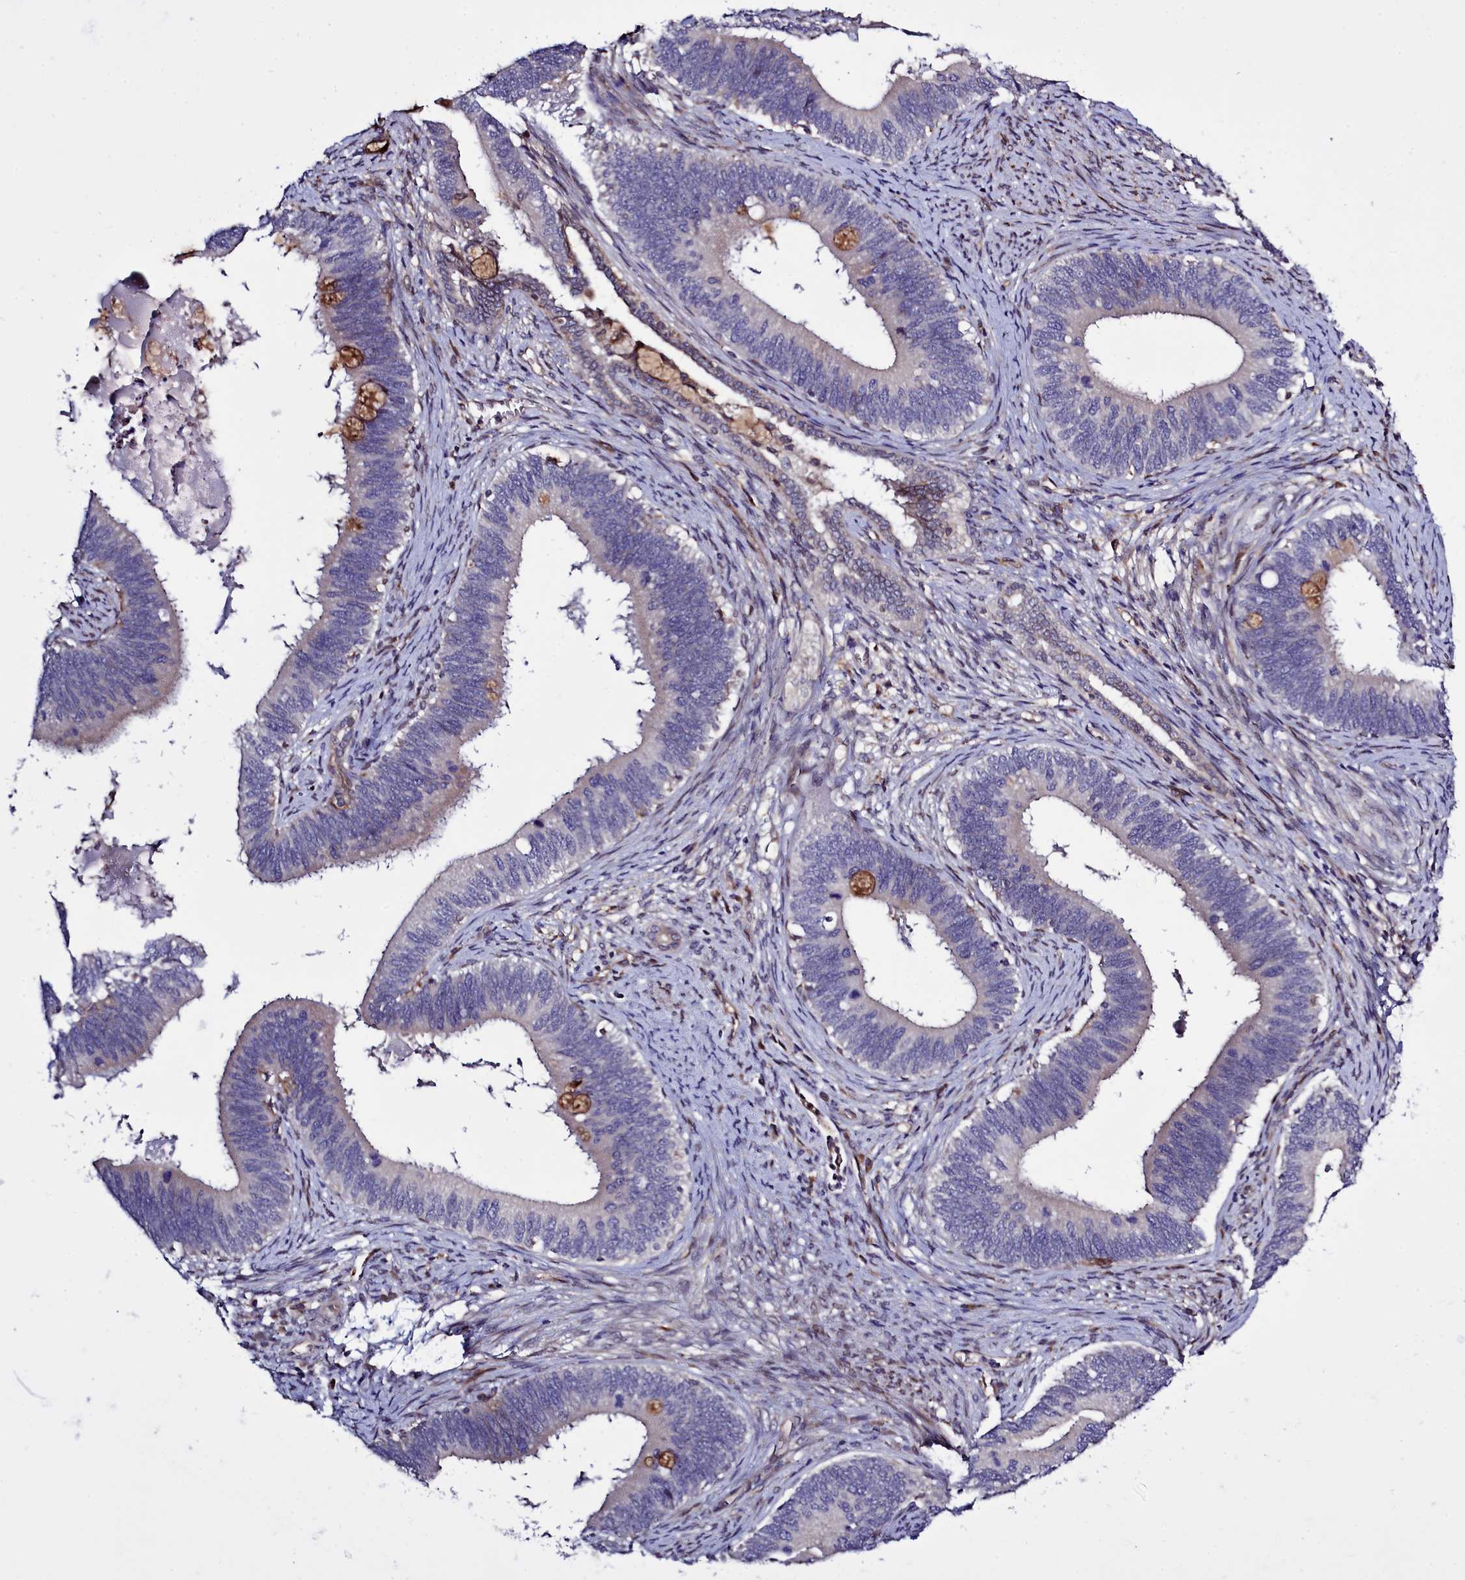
{"staining": {"intensity": "negative", "quantity": "none", "location": "none"}, "tissue": "cervical cancer", "cell_type": "Tumor cells", "image_type": "cancer", "snomed": [{"axis": "morphology", "description": "Adenocarcinoma, NOS"}, {"axis": "topography", "description": "Cervix"}], "caption": "DAB (3,3'-diaminobenzidine) immunohistochemical staining of human cervical cancer (adenocarcinoma) shows no significant expression in tumor cells.", "gene": "RAPGEF4", "patient": {"sex": "female", "age": 42}}